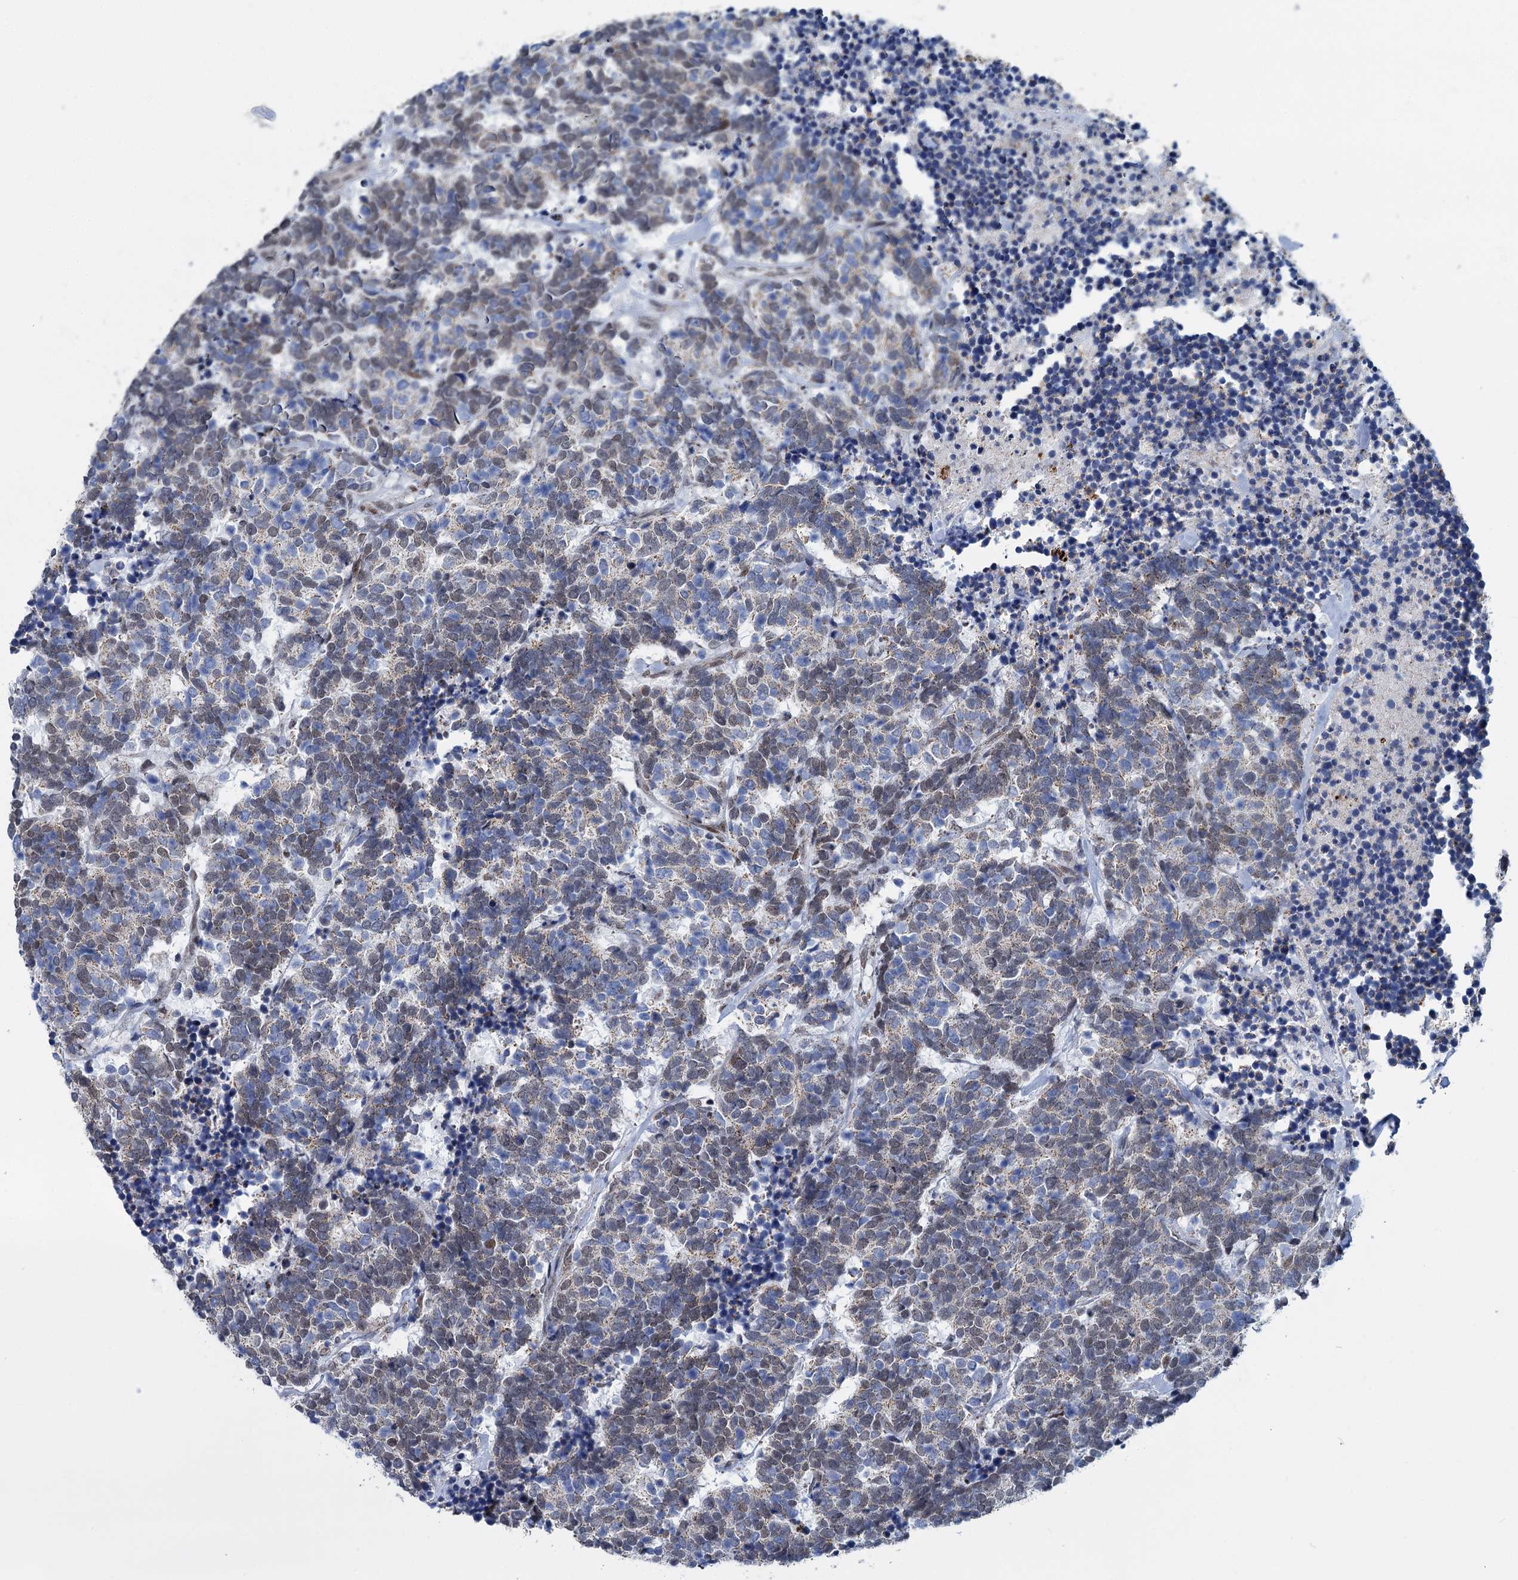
{"staining": {"intensity": "weak", "quantity": ">75%", "location": "cytoplasmic/membranous,nuclear"}, "tissue": "carcinoid", "cell_type": "Tumor cells", "image_type": "cancer", "snomed": [{"axis": "morphology", "description": "Carcinoma, NOS"}, {"axis": "morphology", "description": "Carcinoid, malignant, NOS"}, {"axis": "topography", "description": "Urinary bladder"}], "caption": "Protein expression analysis of carcinoid exhibits weak cytoplasmic/membranous and nuclear staining in approximately >75% of tumor cells.", "gene": "MORN3", "patient": {"sex": "male", "age": 57}}